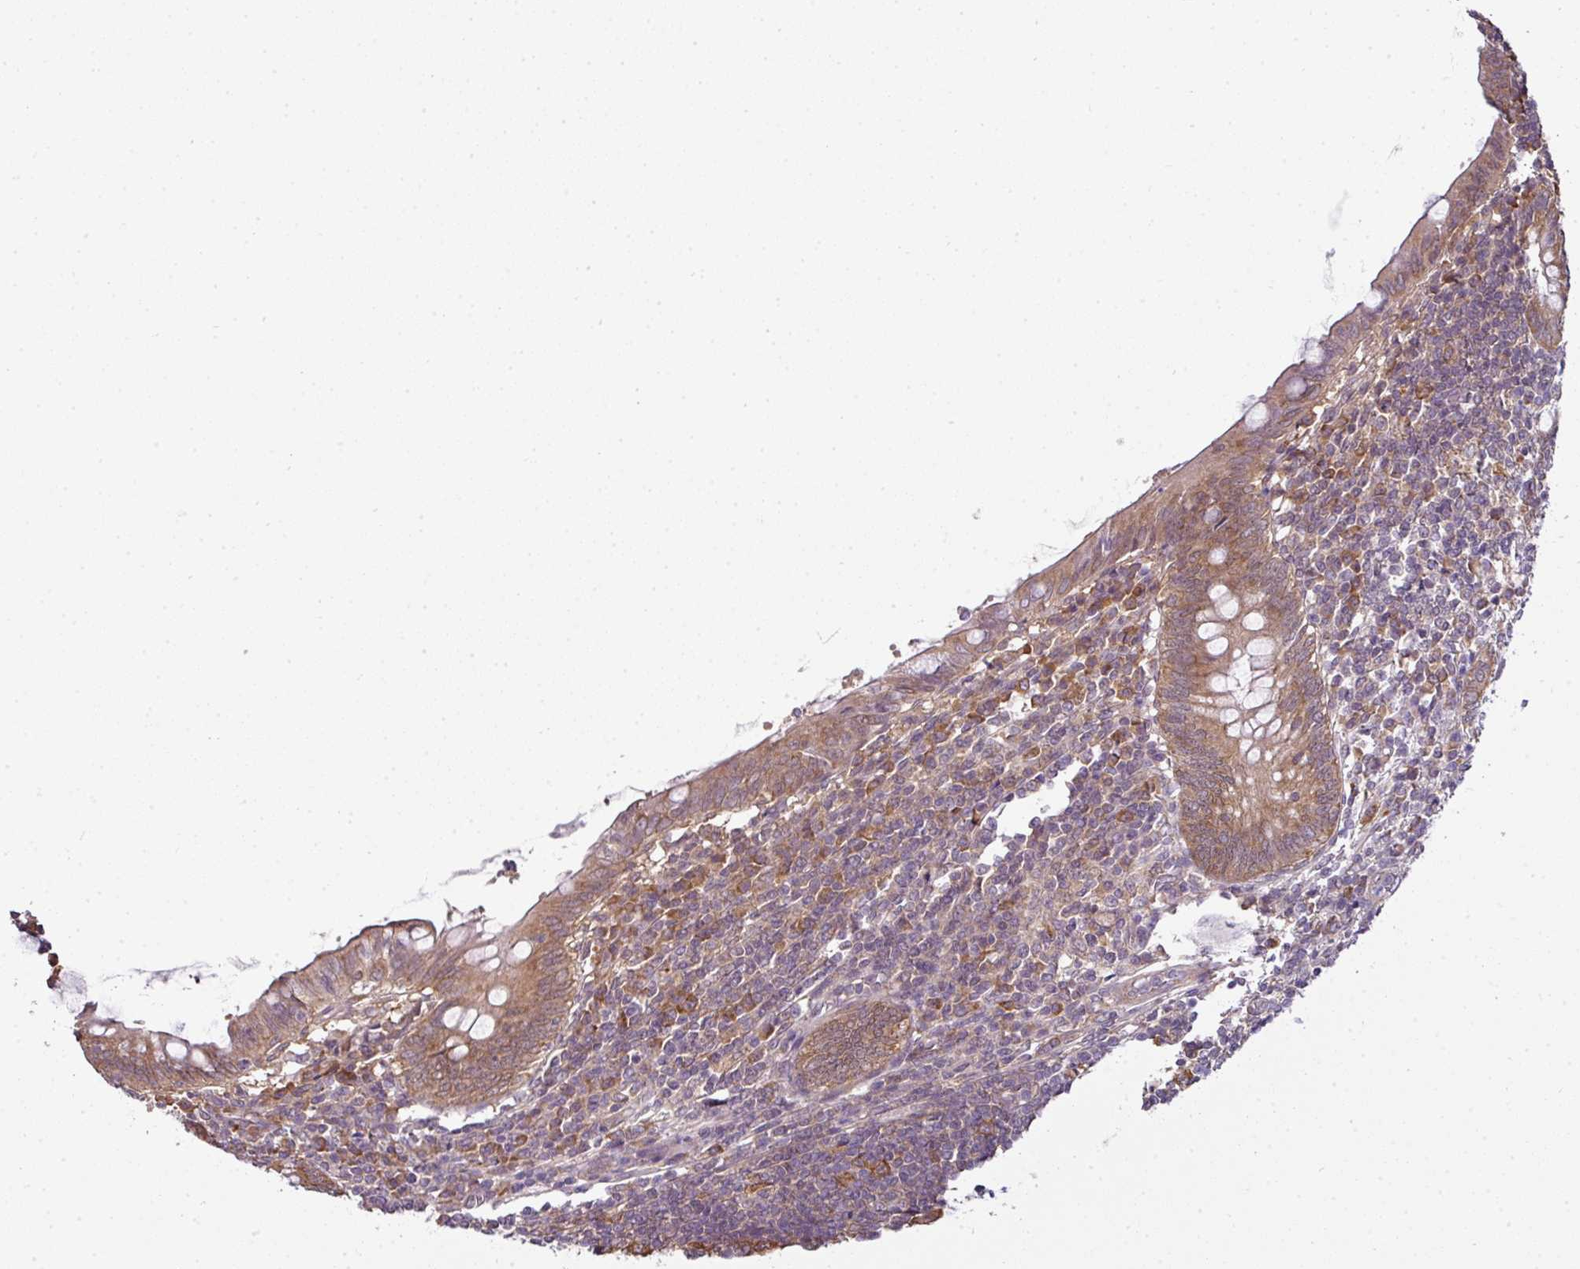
{"staining": {"intensity": "moderate", "quantity": ">75%", "location": "cytoplasmic/membranous"}, "tissue": "appendix", "cell_type": "Glandular cells", "image_type": "normal", "snomed": [{"axis": "morphology", "description": "Normal tissue, NOS"}, {"axis": "topography", "description": "Appendix"}], "caption": "Immunohistochemical staining of benign human appendix reveals >75% levels of moderate cytoplasmic/membranous protein staining in about >75% of glandular cells.", "gene": "RBM14", "patient": {"sex": "male", "age": 83}}